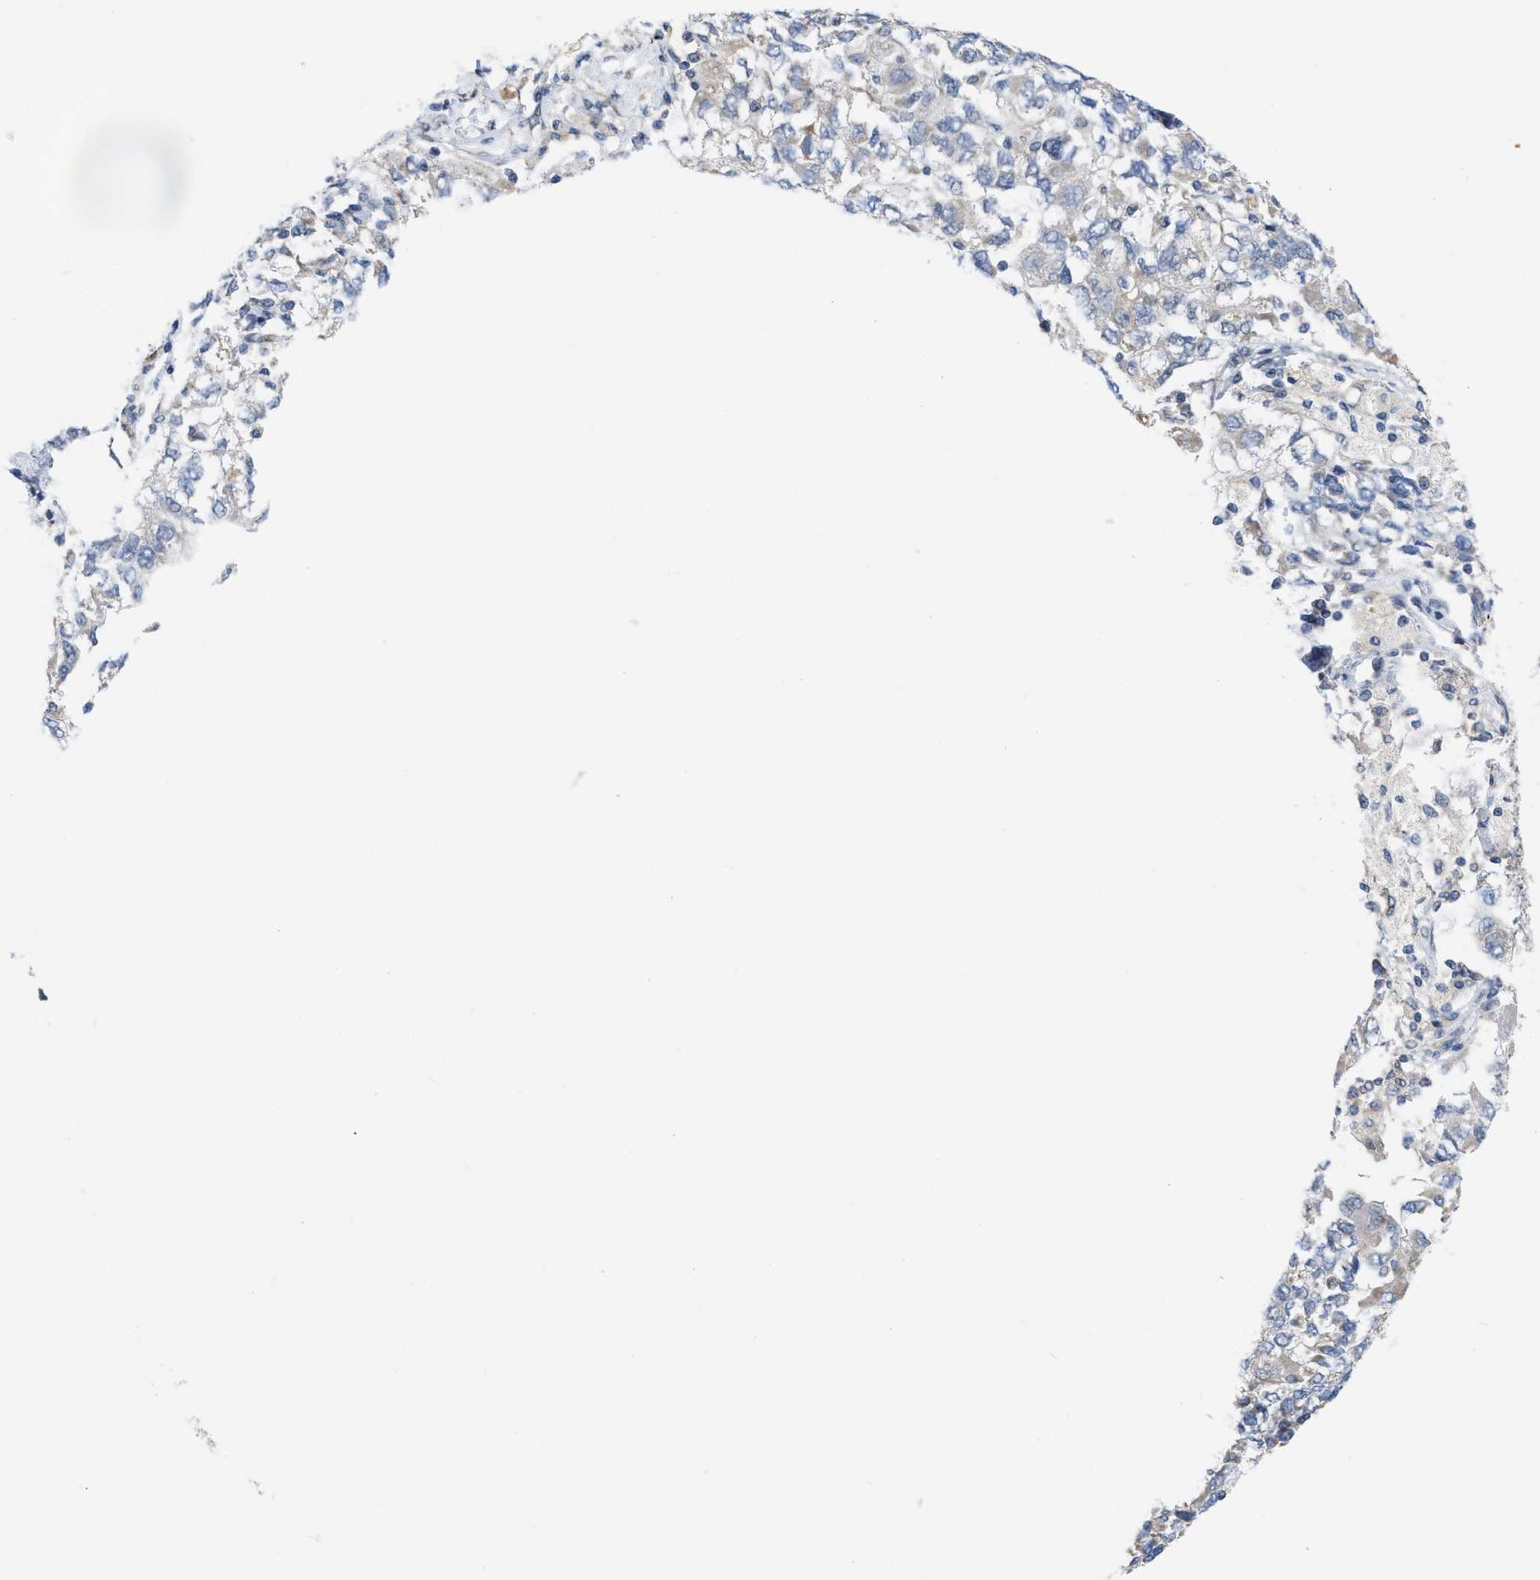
{"staining": {"intensity": "negative", "quantity": "none", "location": "none"}, "tissue": "ovarian cancer", "cell_type": "Tumor cells", "image_type": "cancer", "snomed": [{"axis": "morphology", "description": "Carcinoma, NOS"}, {"axis": "morphology", "description": "Cystadenocarcinoma, serous, NOS"}, {"axis": "topography", "description": "Ovary"}], "caption": "Histopathology image shows no protein positivity in tumor cells of ovarian cancer (serous cystadenocarcinoma) tissue.", "gene": "EOGT", "patient": {"sex": "female", "age": 69}}